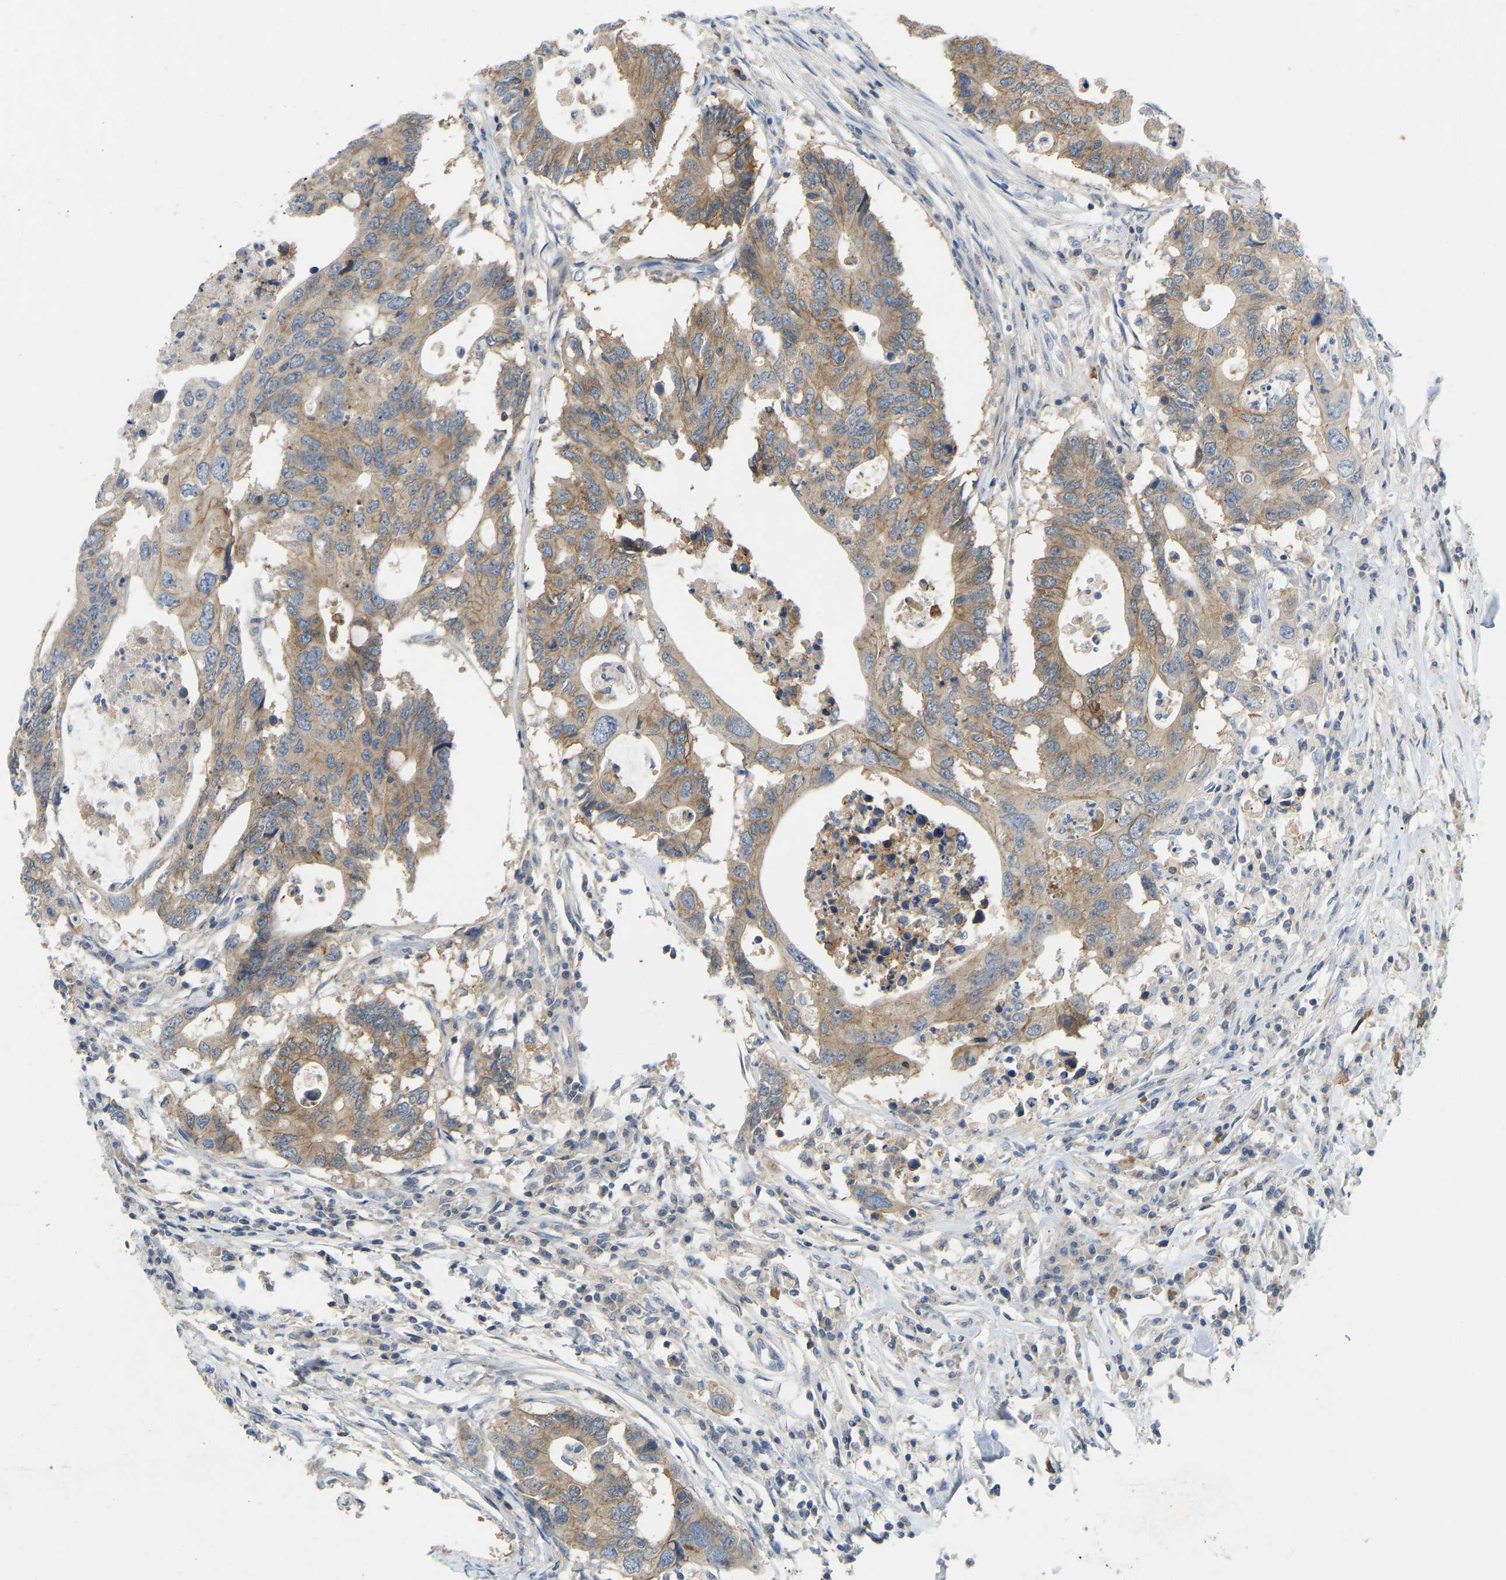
{"staining": {"intensity": "moderate", "quantity": ">75%", "location": "cytoplasmic/membranous"}, "tissue": "colorectal cancer", "cell_type": "Tumor cells", "image_type": "cancer", "snomed": [{"axis": "morphology", "description": "Adenocarcinoma, NOS"}, {"axis": "topography", "description": "Colon"}], "caption": "High-magnification brightfield microscopy of colorectal cancer (adenocarcinoma) stained with DAB (brown) and counterstained with hematoxylin (blue). tumor cells exhibit moderate cytoplasmic/membranous expression is present in about>75% of cells.", "gene": "NDRG3", "patient": {"sex": "male", "age": 71}}